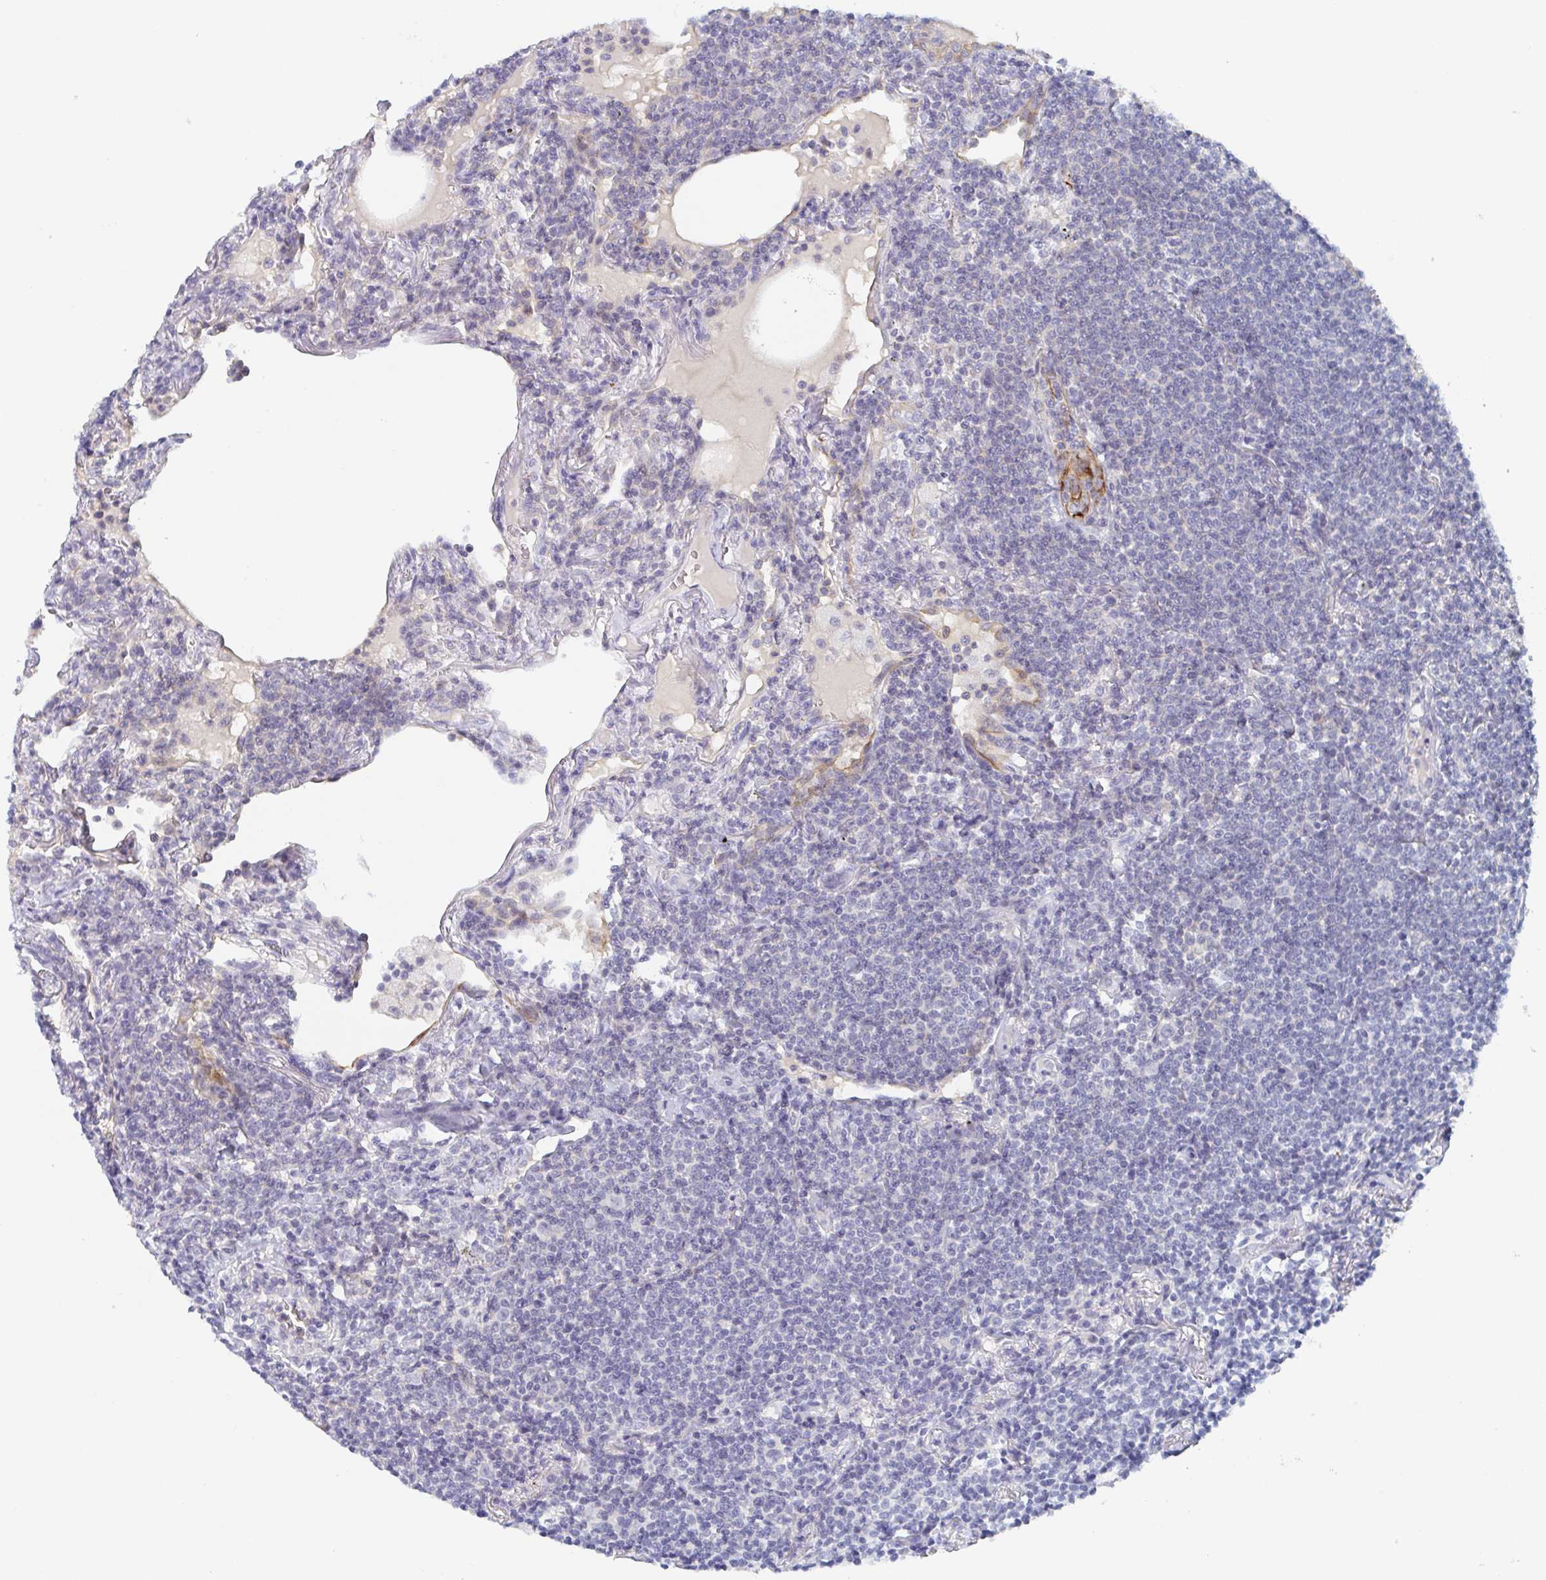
{"staining": {"intensity": "negative", "quantity": "none", "location": "none"}, "tissue": "lymphoma", "cell_type": "Tumor cells", "image_type": "cancer", "snomed": [{"axis": "morphology", "description": "Malignant lymphoma, non-Hodgkin's type, Low grade"}, {"axis": "topography", "description": "Lung"}], "caption": "This is an immunohistochemistry photomicrograph of lymphoma. There is no expression in tumor cells.", "gene": "RHOV", "patient": {"sex": "female", "age": 71}}